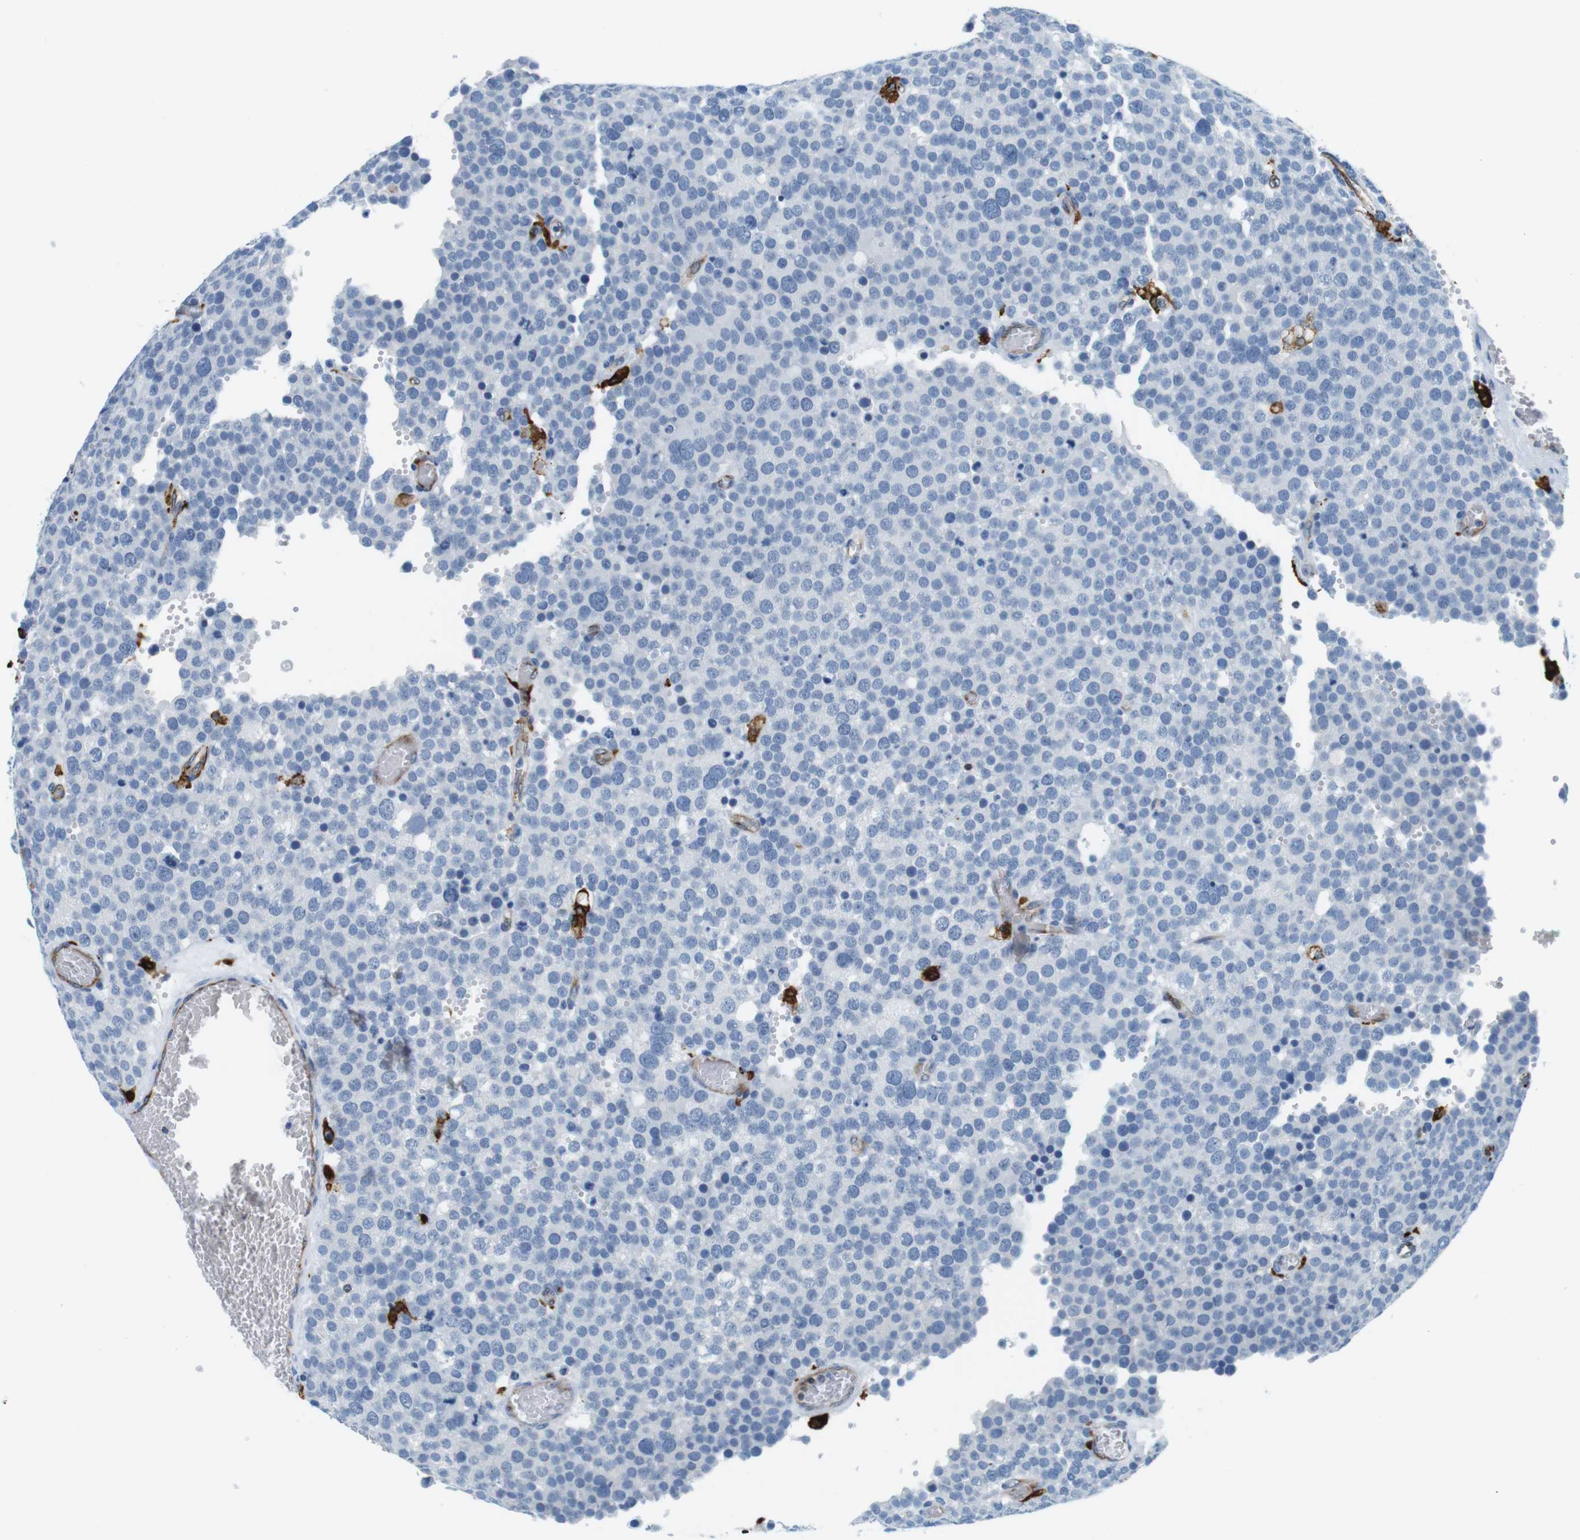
{"staining": {"intensity": "negative", "quantity": "none", "location": "none"}, "tissue": "testis cancer", "cell_type": "Tumor cells", "image_type": "cancer", "snomed": [{"axis": "morphology", "description": "Normal tissue, NOS"}, {"axis": "morphology", "description": "Seminoma, NOS"}, {"axis": "topography", "description": "Testis"}], "caption": "A micrograph of human testis seminoma is negative for staining in tumor cells.", "gene": "CIITA", "patient": {"sex": "male", "age": 71}}